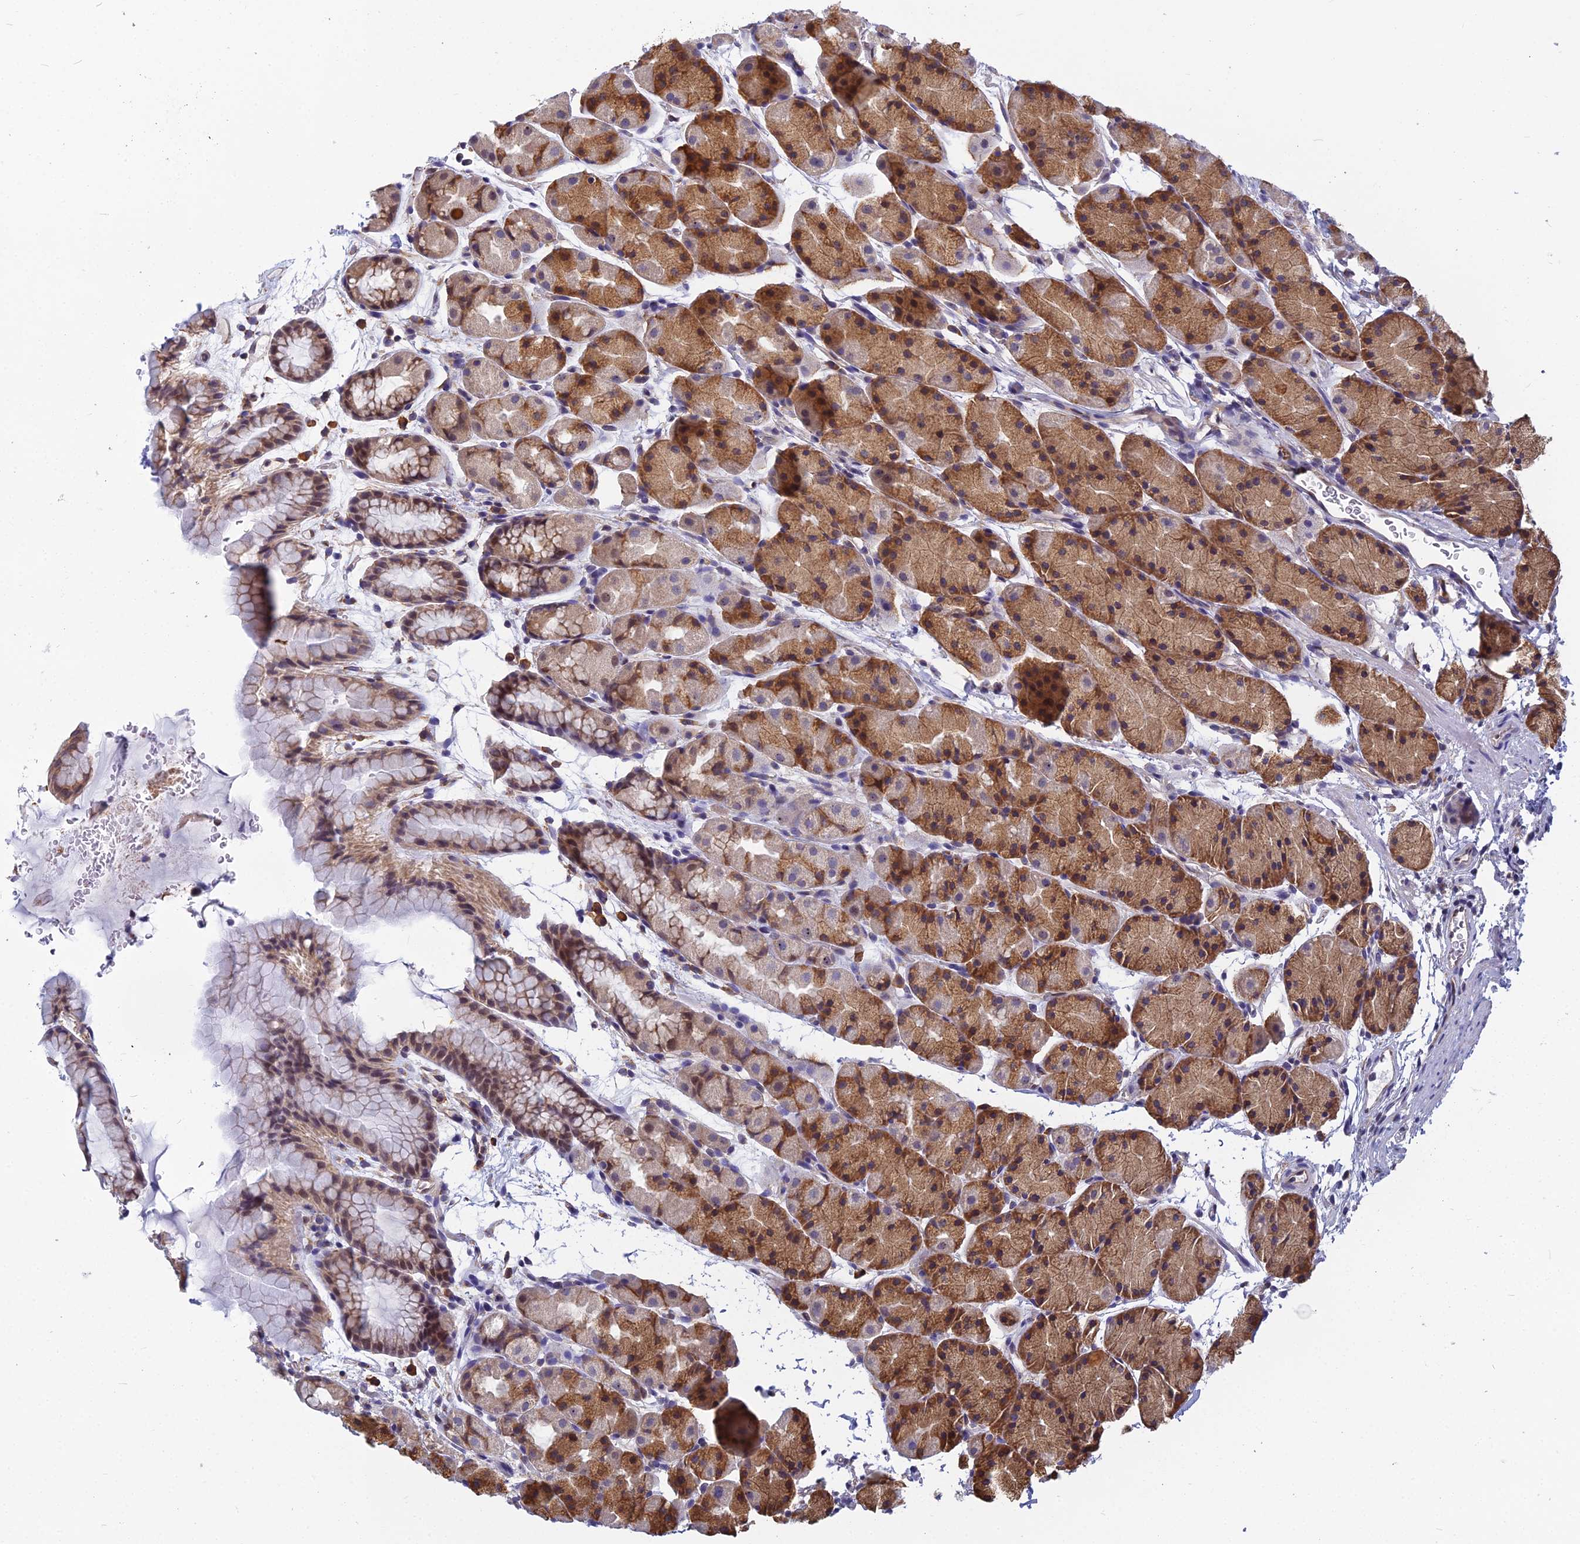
{"staining": {"intensity": "moderate", "quantity": "25%-75%", "location": "cytoplasmic/membranous"}, "tissue": "stomach", "cell_type": "Glandular cells", "image_type": "normal", "snomed": [{"axis": "morphology", "description": "Normal tissue, NOS"}, {"axis": "topography", "description": "Stomach, upper"}, {"axis": "topography", "description": "Stomach"}], "caption": "Immunohistochemical staining of benign stomach exhibits moderate cytoplasmic/membranous protein staining in approximately 25%-75% of glandular cells.", "gene": "KIAA1143", "patient": {"sex": "male", "age": 47}}